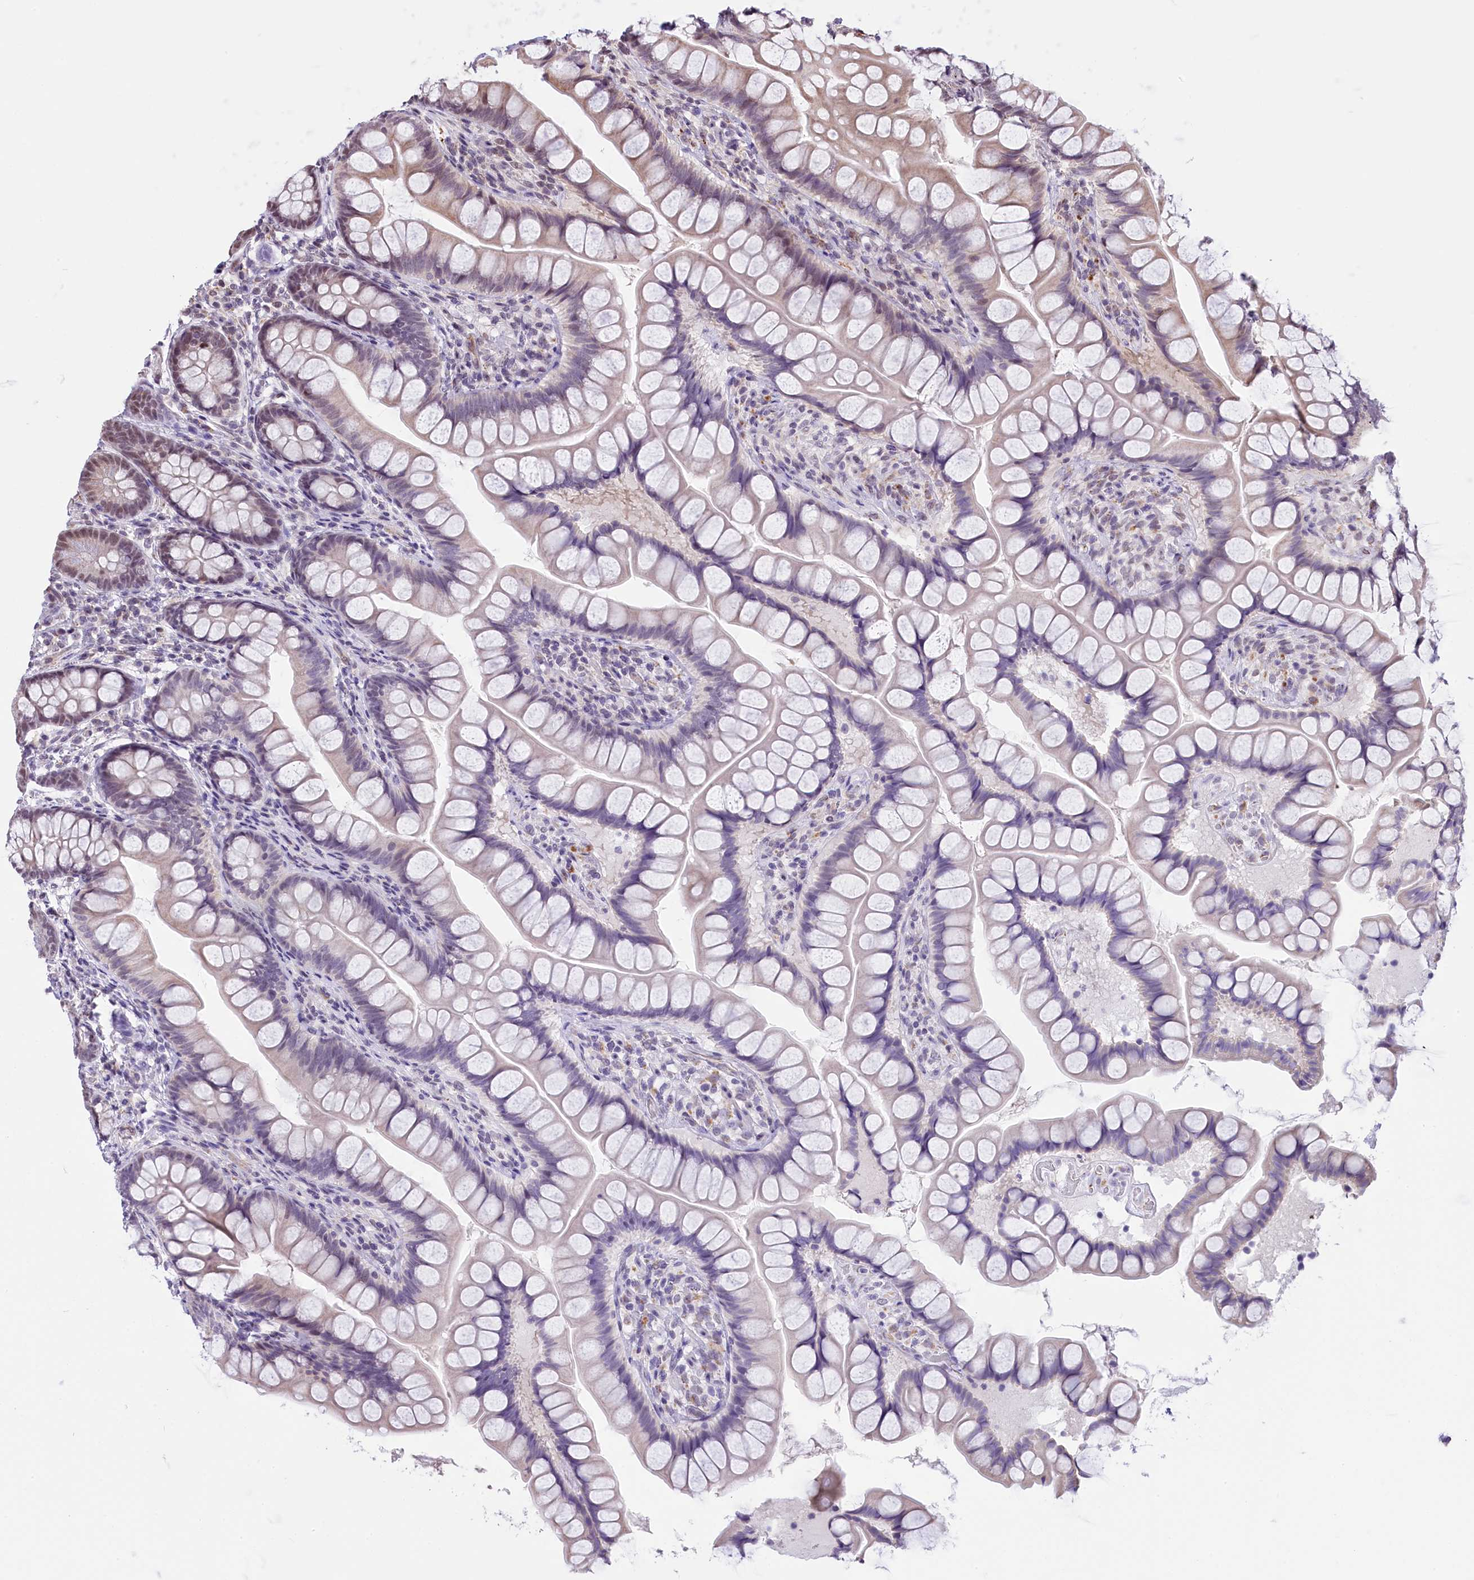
{"staining": {"intensity": "negative", "quantity": "none", "location": "none"}, "tissue": "small intestine", "cell_type": "Glandular cells", "image_type": "normal", "snomed": [{"axis": "morphology", "description": "Normal tissue, NOS"}, {"axis": "topography", "description": "Small intestine"}], "caption": "This is an immunohistochemistry image of normal small intestine. There is no staining in glandular cells.", "gene": "MRPL54", "patient": {"sex": "male", "age": 70}}